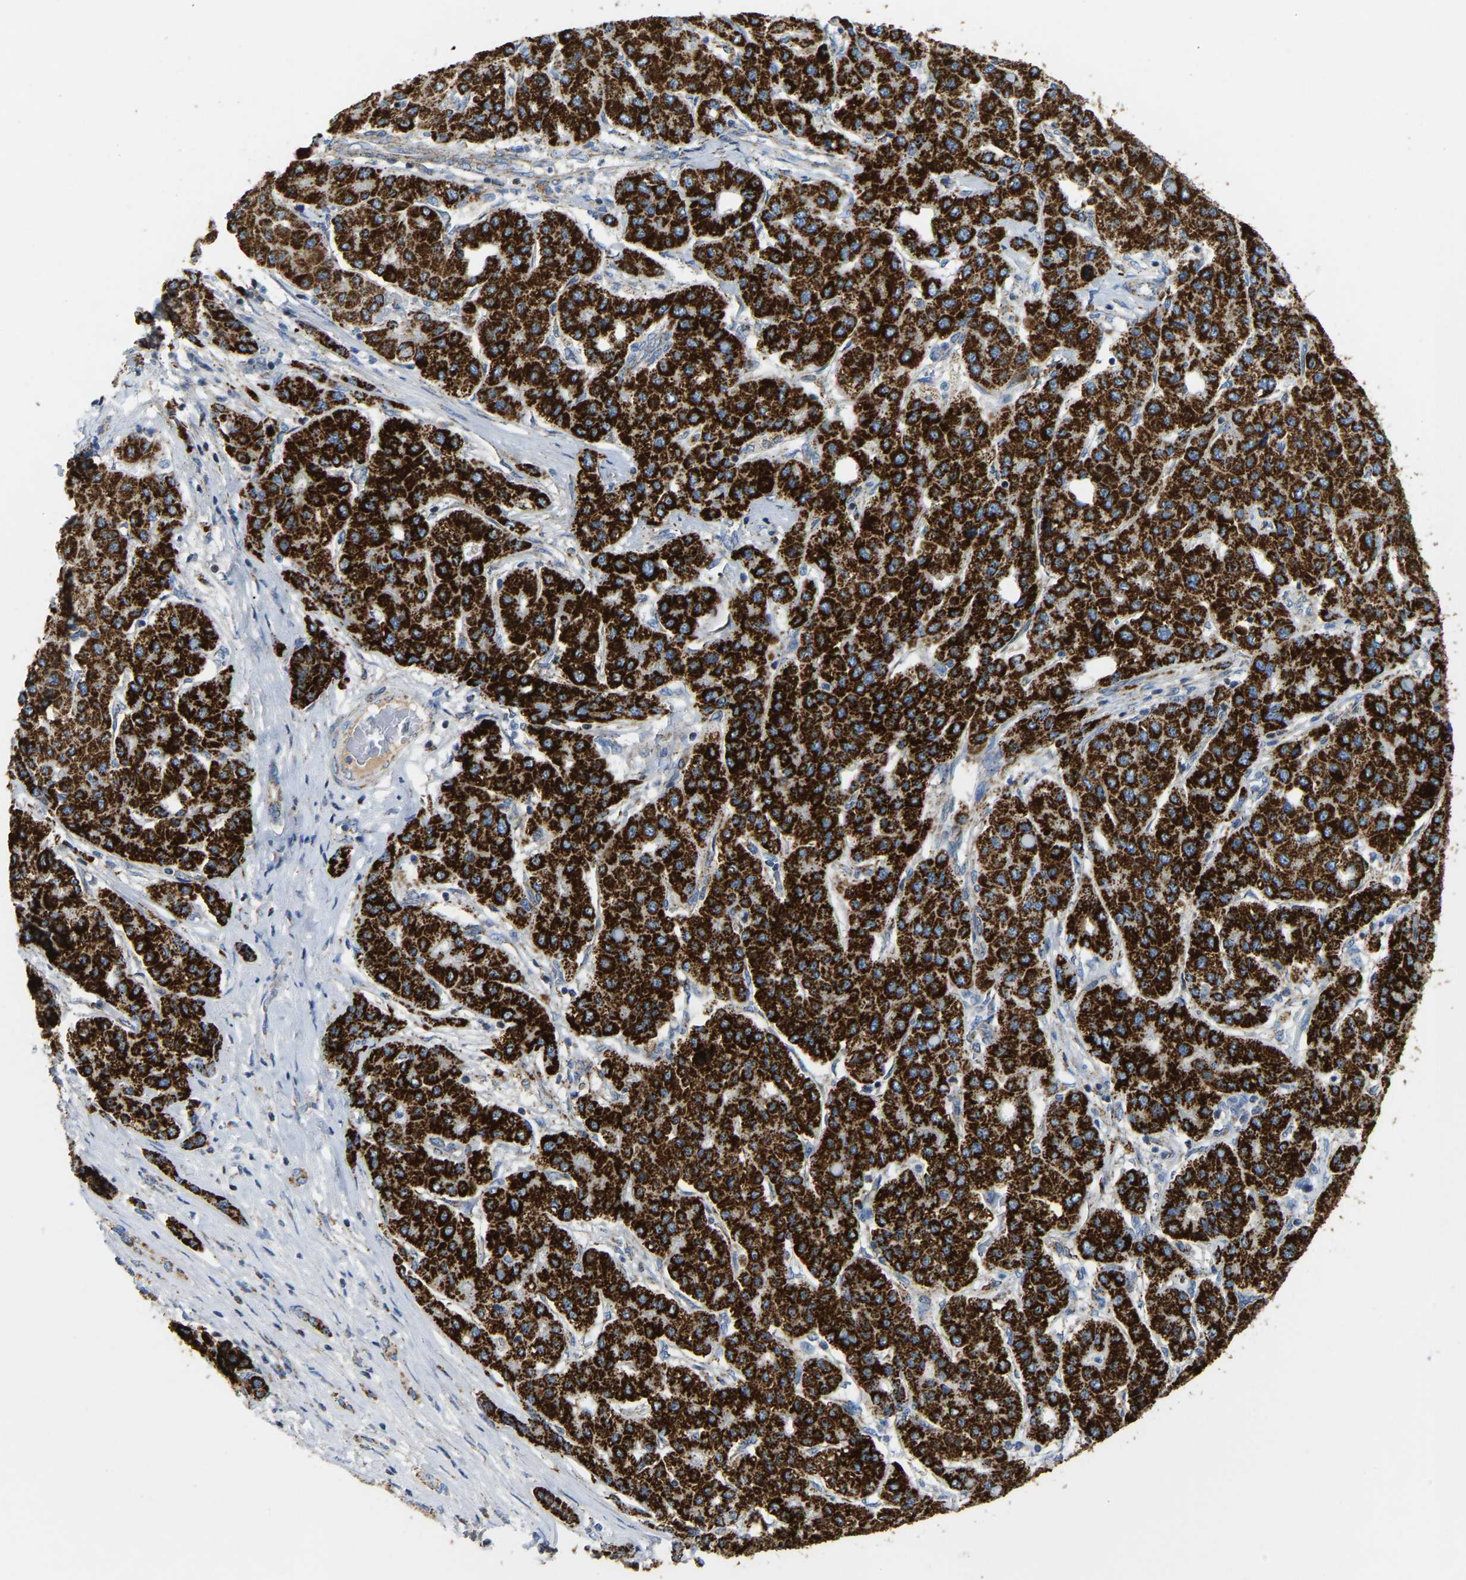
{"staining": {"intensity": "strong", "quantity": ">75%", "location": "cytoplasmic/membranous"}, "tissue": "liver cancer", "cell_type": "Tumor cells", "image_type": "cancer", "snomed": [{"axis": "morphology", "description": "Carcinoma, Hepatocellular, NOS"}, {"axis": "topography", "description": "Liver"}], "caption": "Strong cytoplasmic/membranous expression is appreciated in approximately >75% of tumor cells in liver cancer. (DAB IHC, brown staining for protein, blue staining for nuclei).", "gene": "HIBADH", "patient": {"sex": "male", "age": 65}}